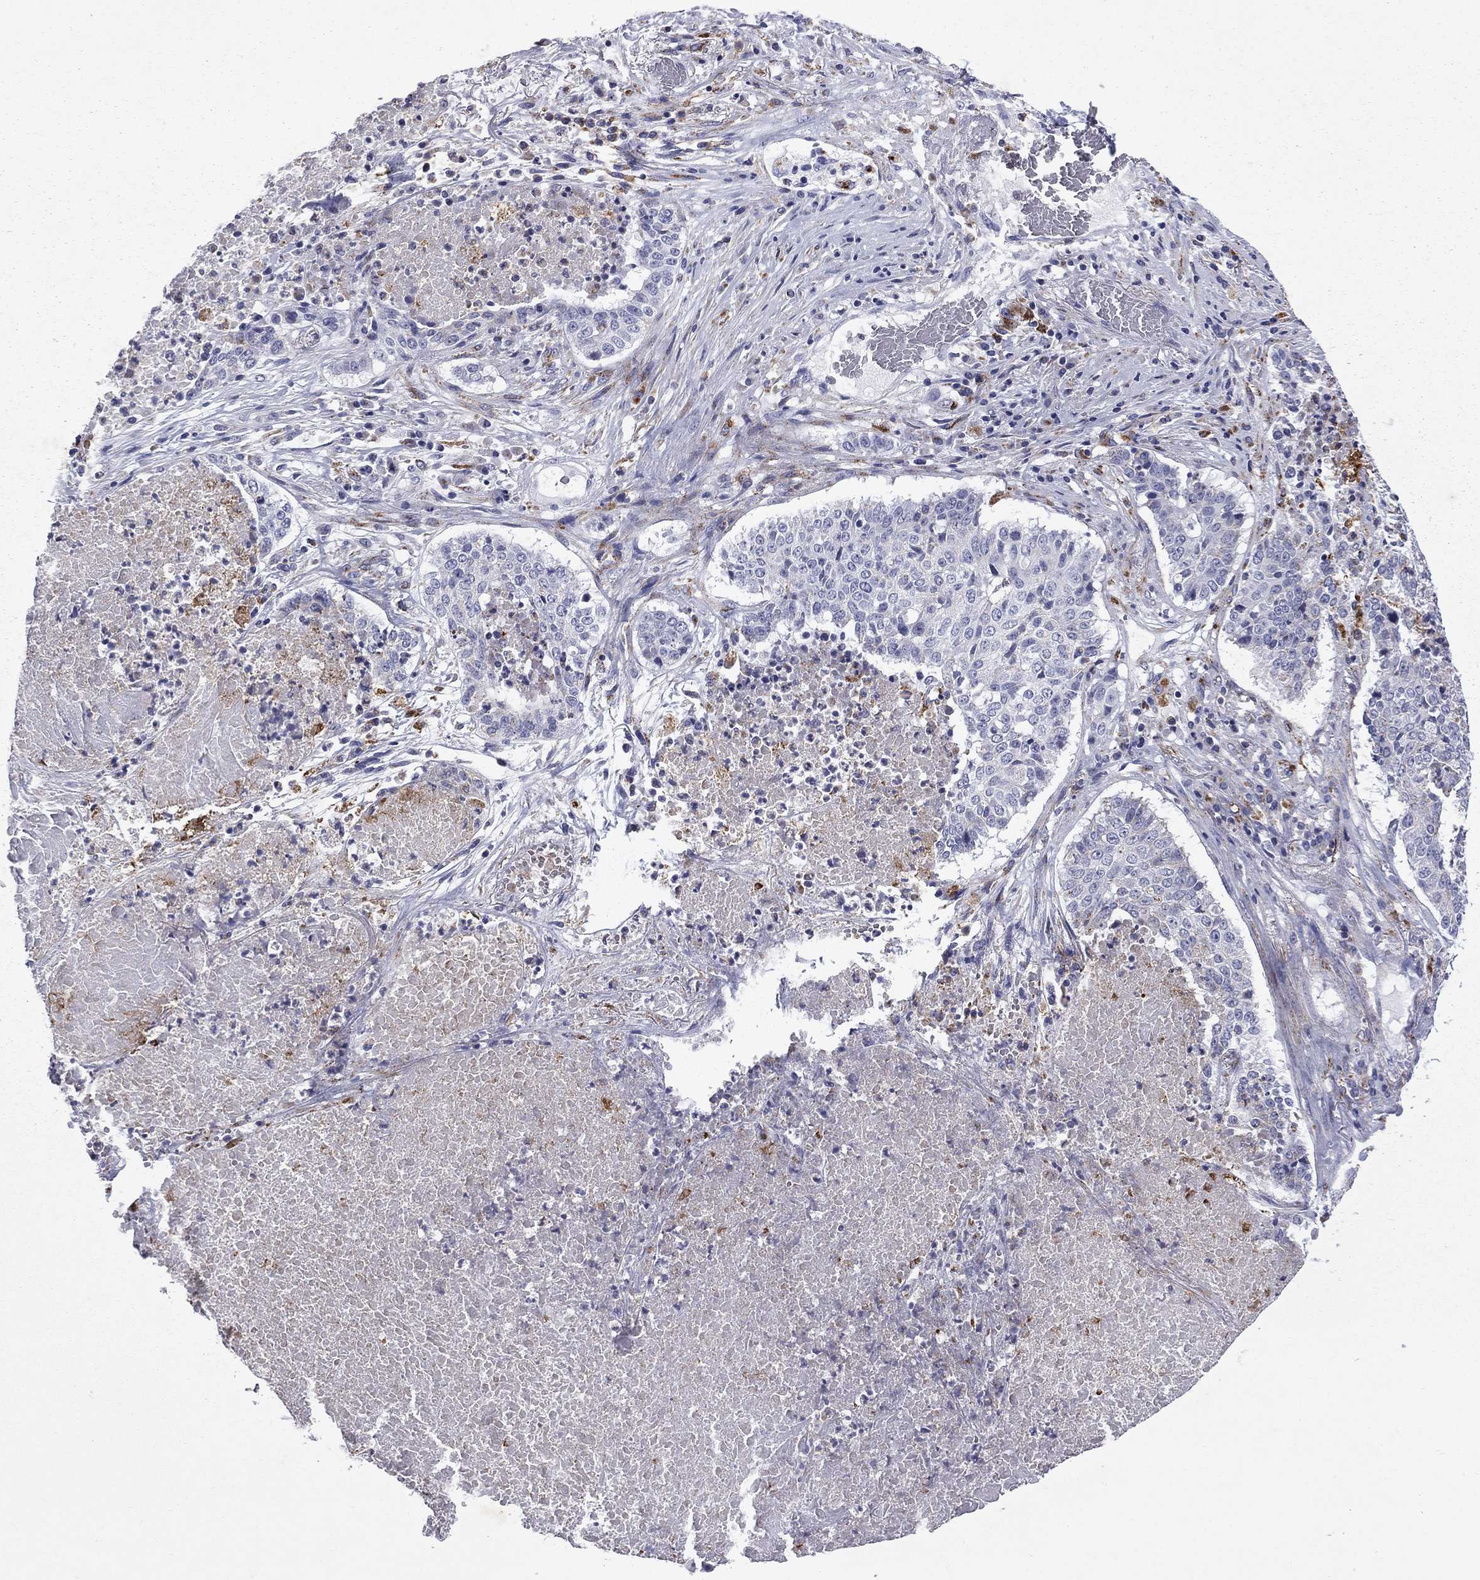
{"staining": {"intensity": "negative", "quantity": "none", "location": "none"}, "tissue": "lung cancer", "cell_type": "Tumor cells", "image_type": "cancer", "snomed": [{"axis": "morphology", "description": "Squamous cell carcinoma, NOS"}, {"axis": "topography", "description": "Lung"}], "caption": "Human squamous cell carcinoma (lung) stained for a protein using immunohistochemistry shows no positivity in tumor cells.", "gene": "MADCAM1", "patient": {"sex": "male", "age": 64}}